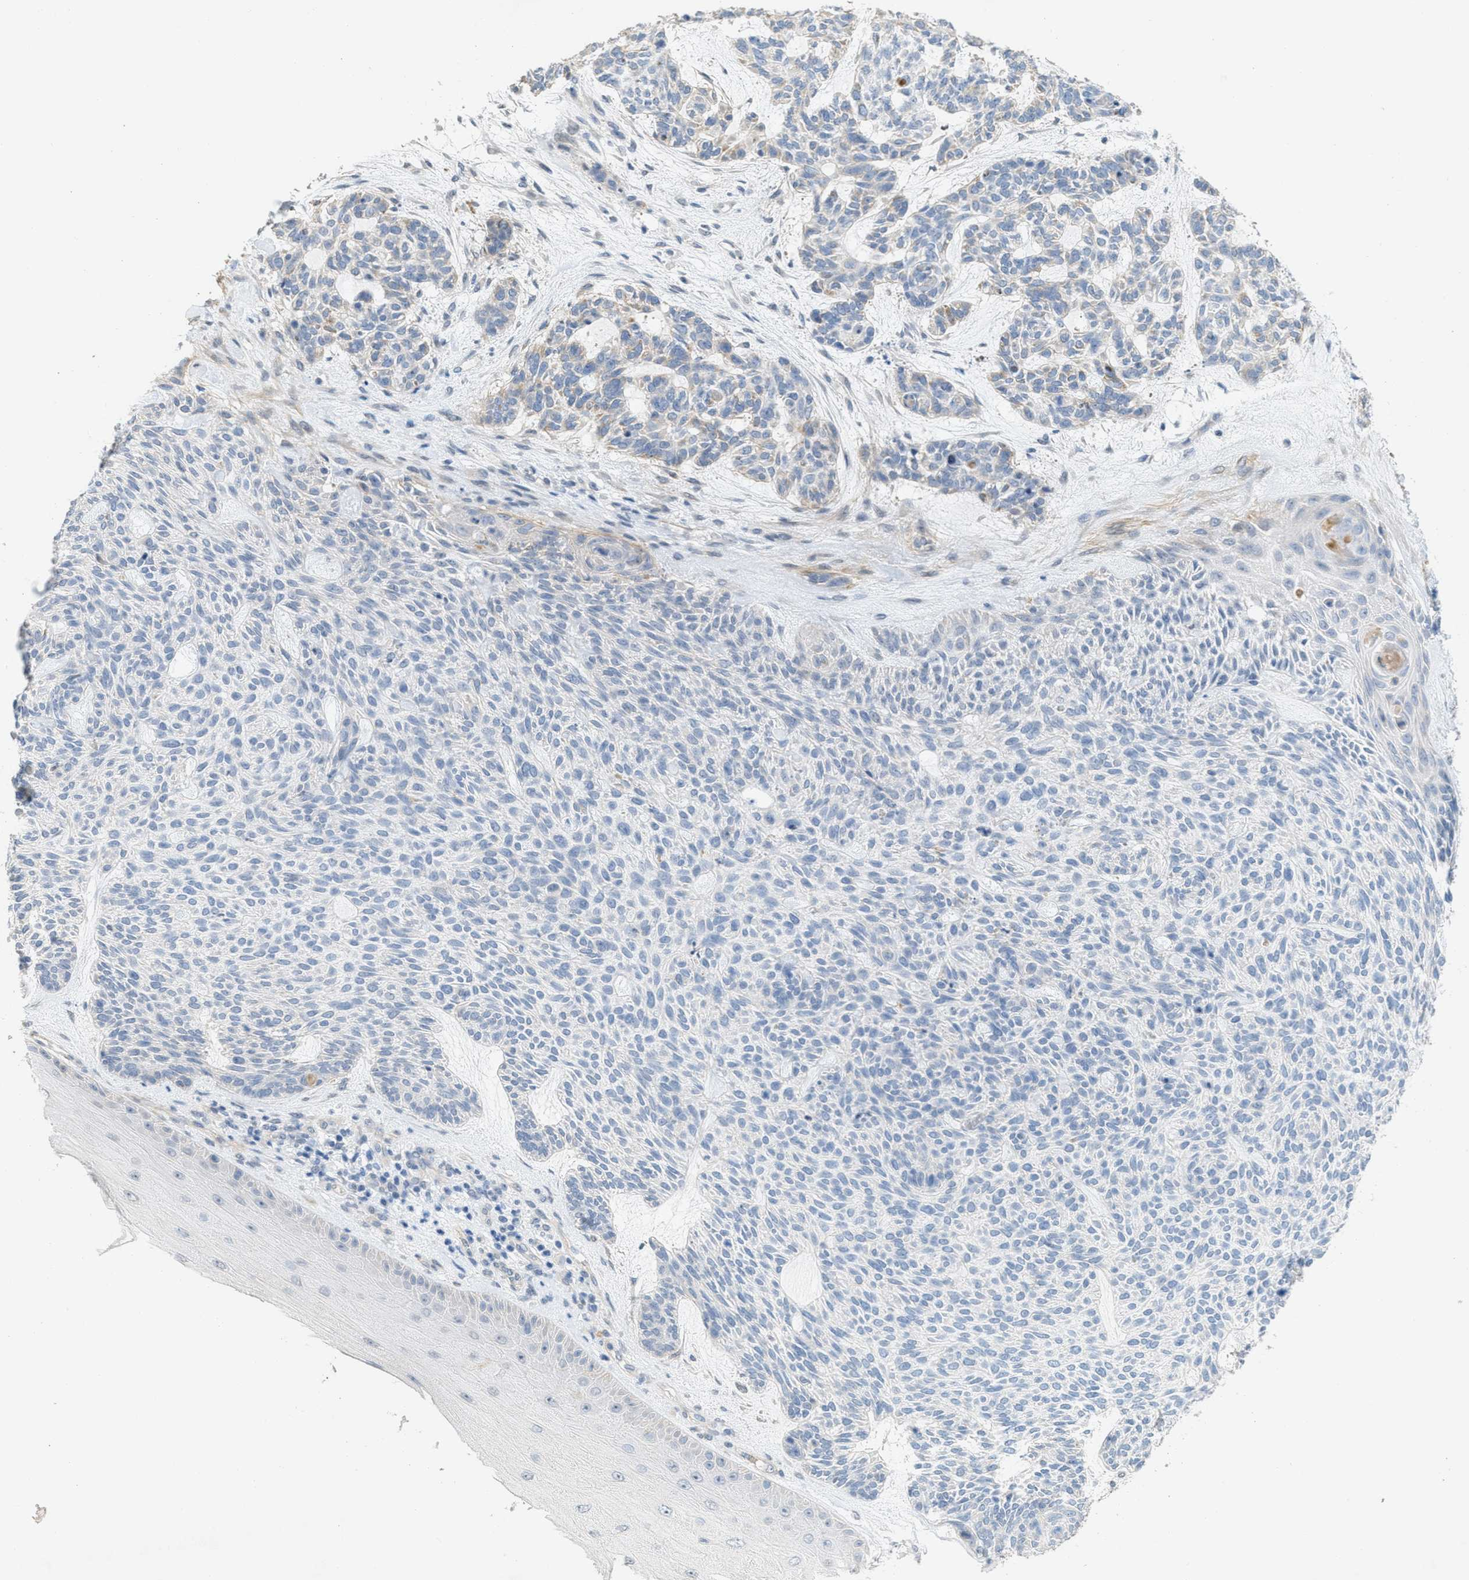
{"staining": {"intensity": "weak", "quantity": "<25%", "location": "cytoplasmic/membranous"}, "tissue": "skin cancer", "cell_type": "Tumor cells", "image_type": "cancer", "snomed": [{"axis": "morphology", "description": "Basal cell carcinoma"}, {"axis": "topography", "description": "Skin"}], "caption": "Tumor cells are negative for protein expression in human skin cancer.", "gene": "MRS2", "patient": {"sex": "male", "age": 55}}